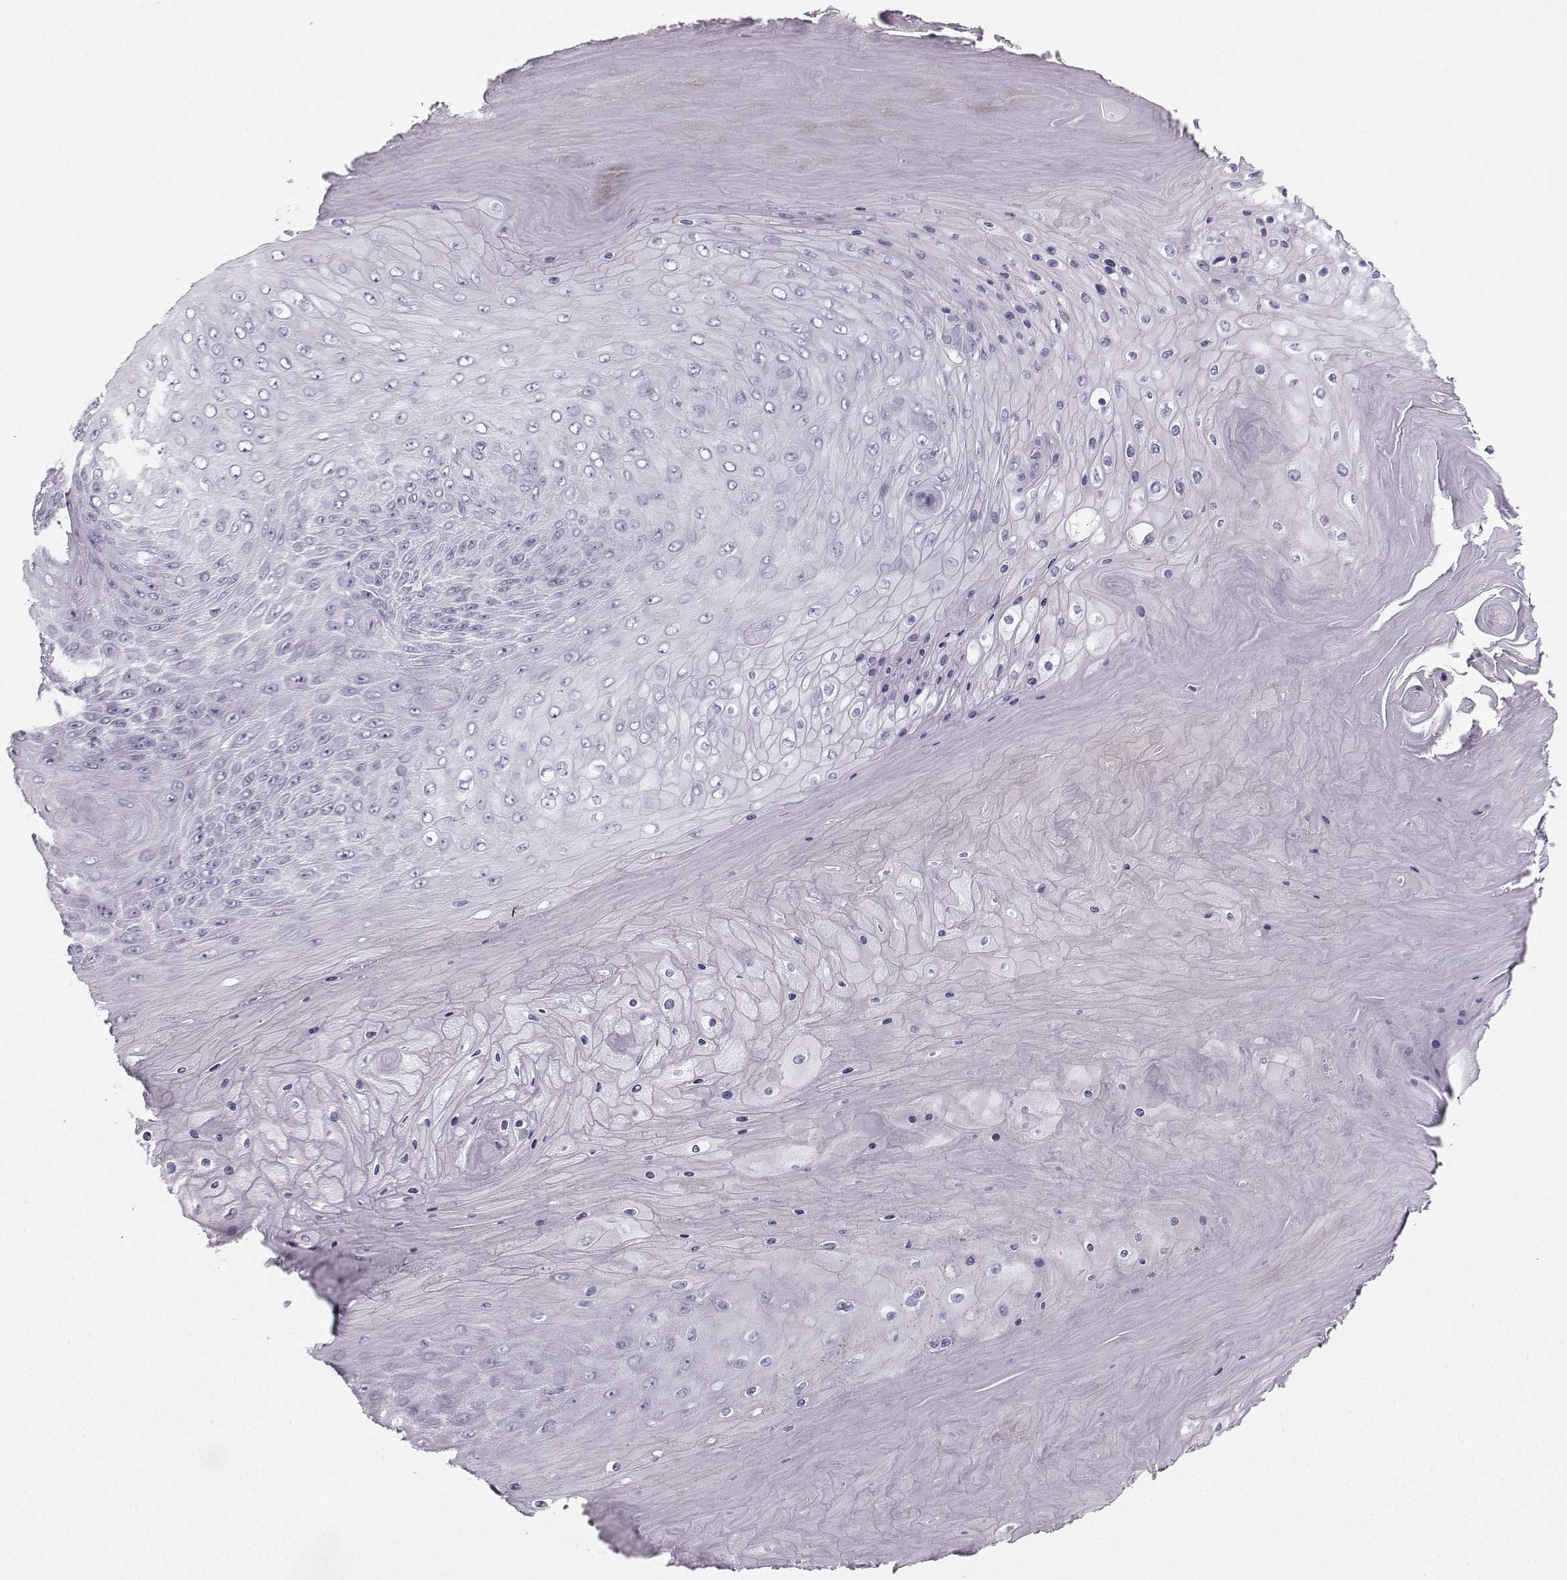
{"staining": {"intensity": "negative", "quantity": "none", "location": "none"}, "tissue": "skin cancer", "cell_type": "Tumor cells", "image_type": "cancer", "snomed": [{"axis": "morphology", "description": "Squamous cell carcinoma, NOS"}, {"axis": "topography", "description": "Skin"}], "caption": "There is no significant expression in tumor cells of squamous cell carcinoma (skin).", "gene": "CASR", "patient": {"sex": "male", "age": 62}}